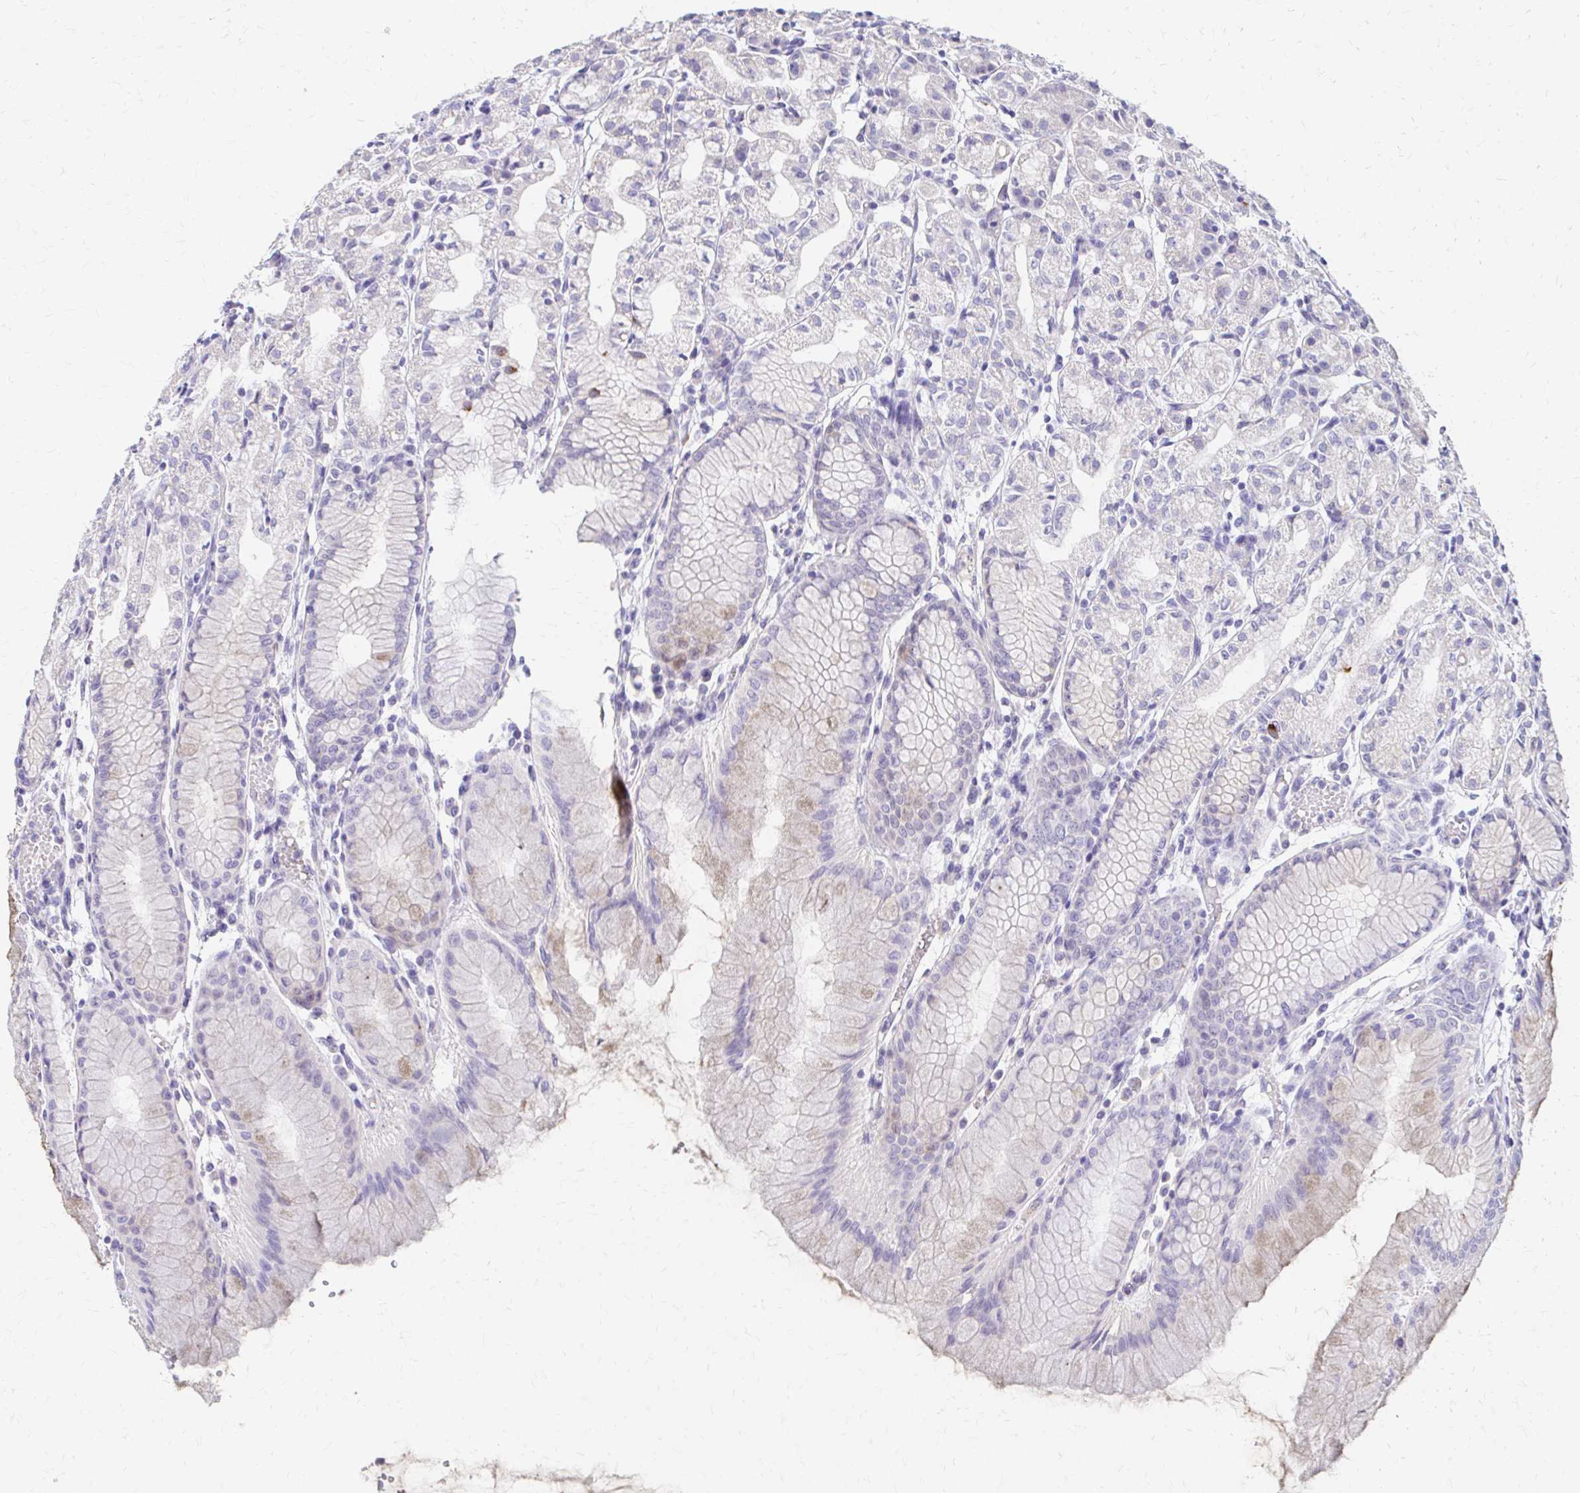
{"staining": {"intensity": "weak", "quantity": "<25%", "location": "cytoplasmic/membranous"}, "tissue": "stomach", "cell_type": "Glandular cells", "image_type": "normal", "snomed": [{"axis": "morphology", "description": "Normal tissue, NOS"}, {"axis": "topography", "description": "Stomach"}], "caption": "Immunohistochemistry (IHC) of unremarkable stomach exhibits no expression in glandular cells.", "gene": "AZGP1", "patient": {"sex": "female", "age": 57}}